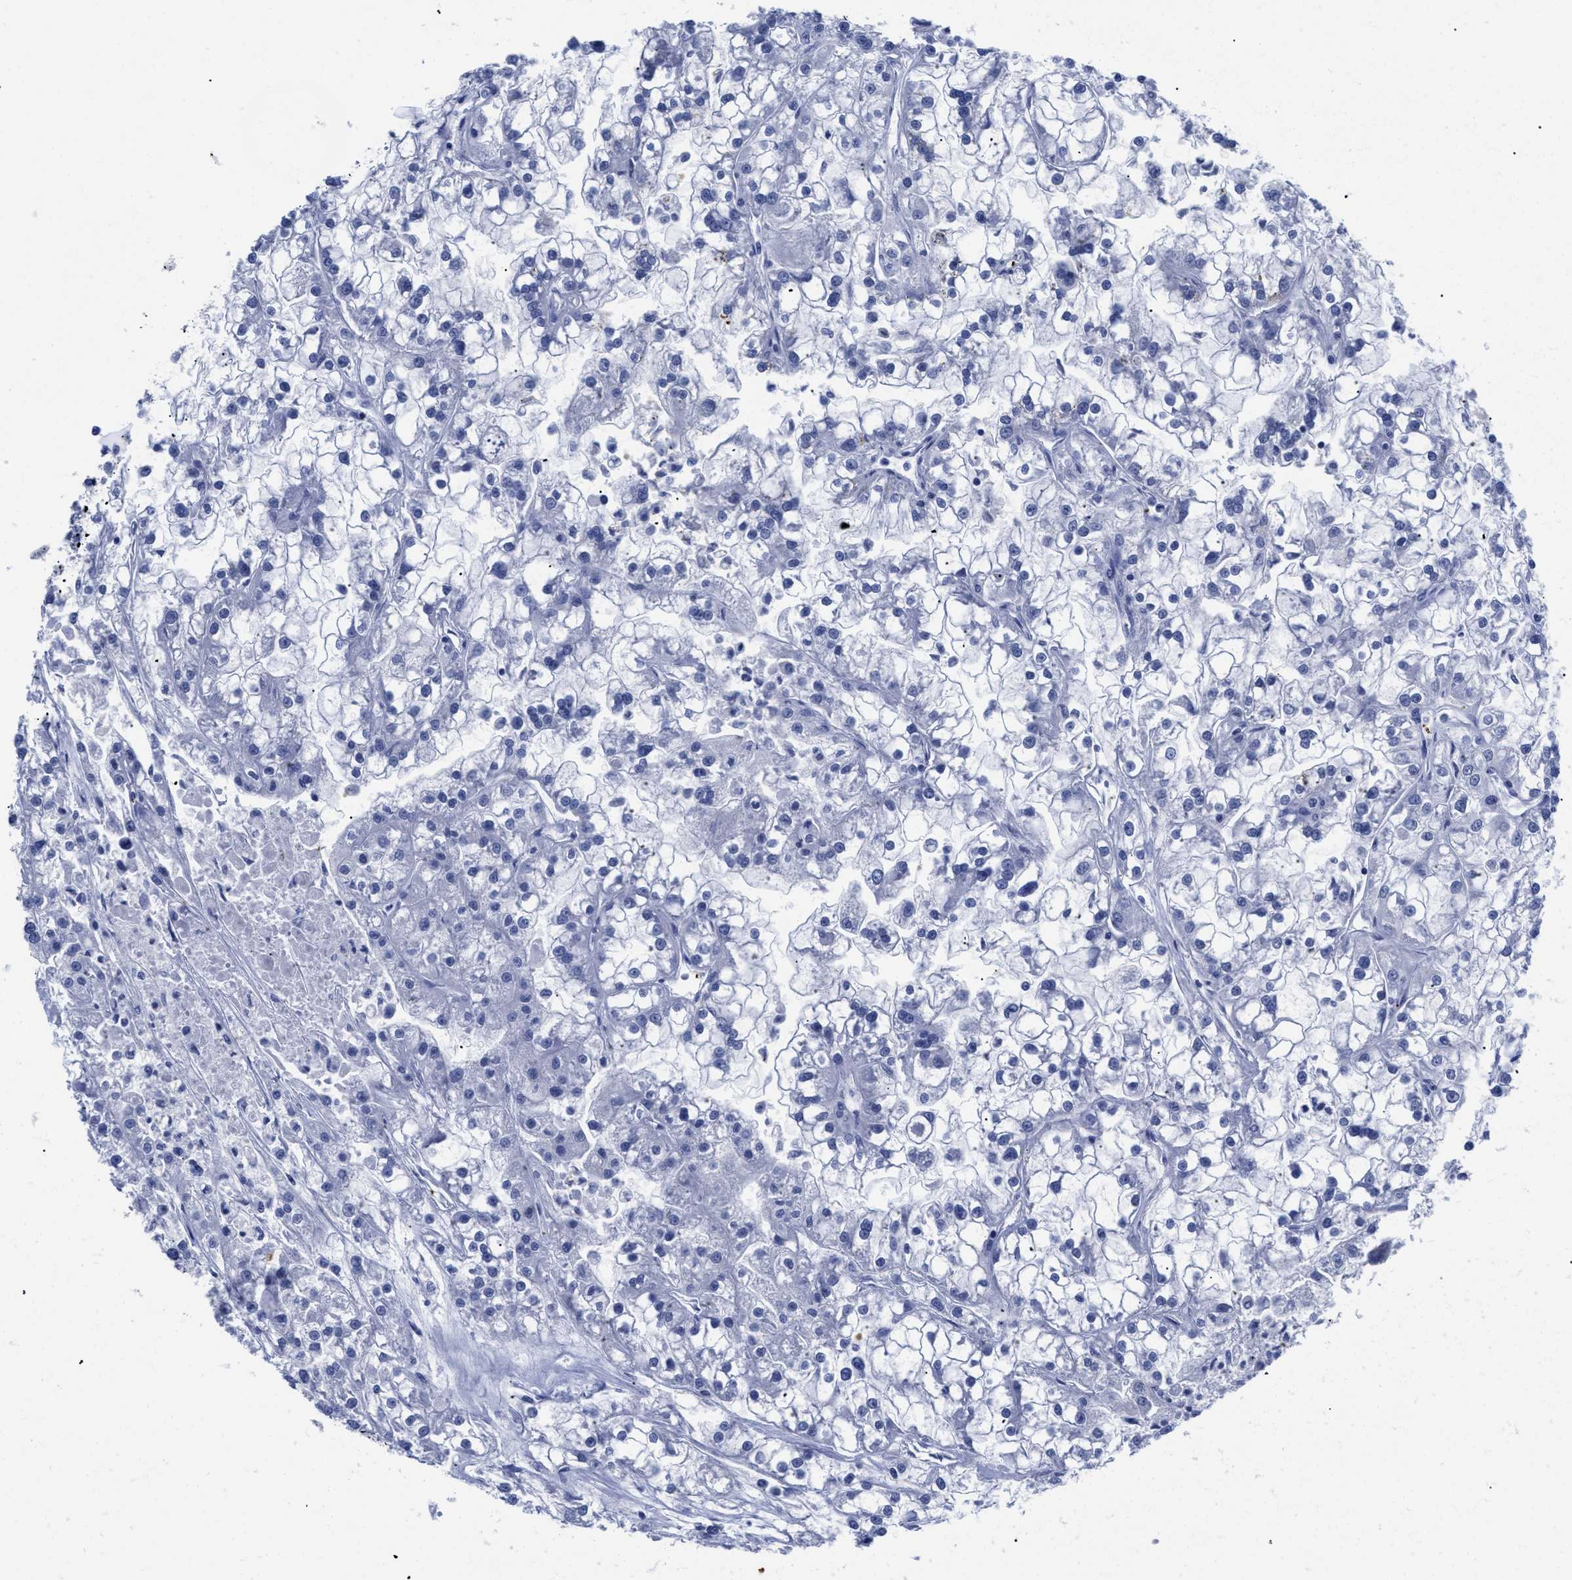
{"staining": {"intensity": "negative", "quantity": "none", "location": "none"}, "tissue": "renal cancer", "cell_type": "Tumor cells", "image_type": "cancer", "snomed": [{"axis": "morphology", "description": "Adenocarcinoma, NOS"}, {"axis": "topography", "description": "Kidney"}], "caption": "Tumor cells show no significant staining in renal cancer (adenocarcinoma).", "gene": "TREML1", "patient": {"sex": "female", "age": 52}}